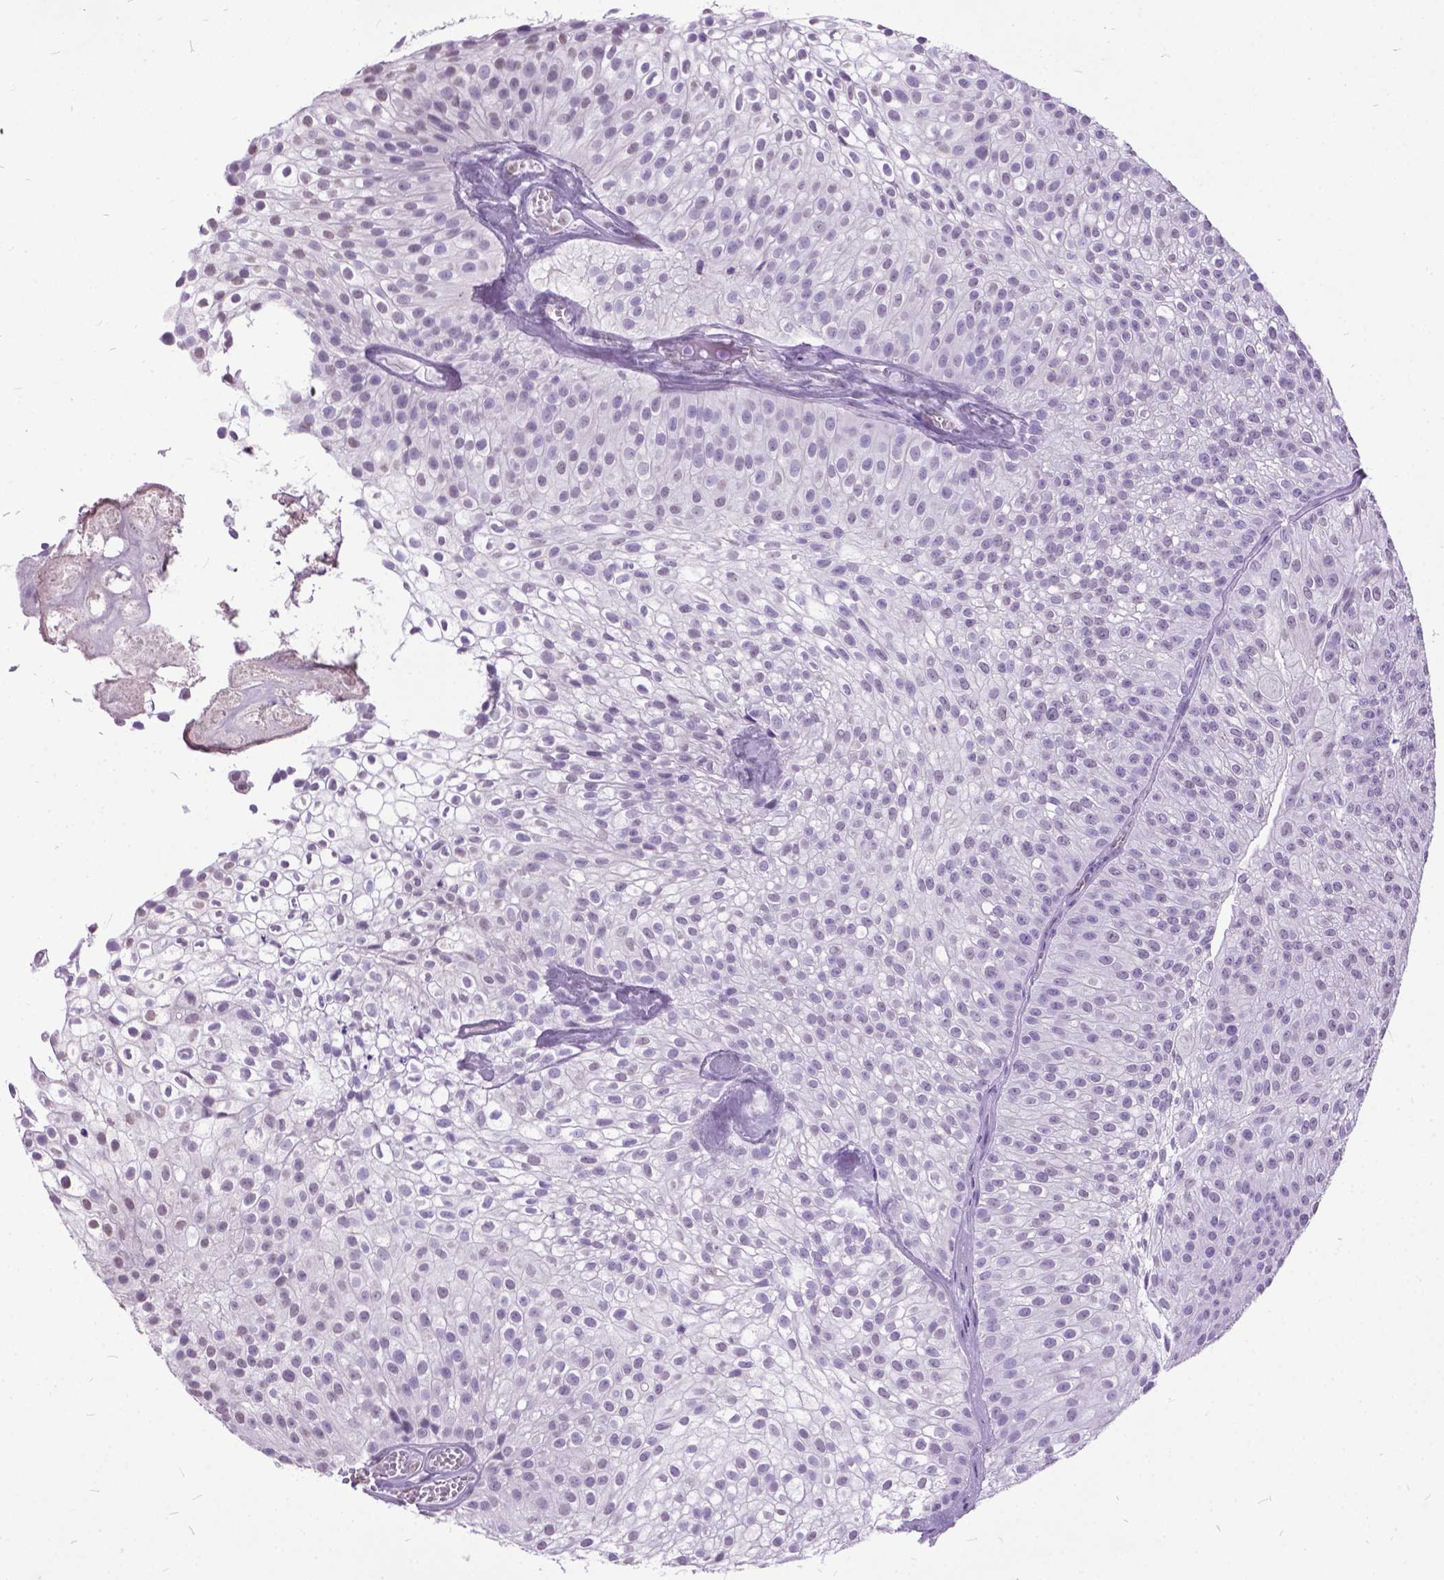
{"staining": {"intensity": "negative", "quantity": "none", "location": "none"}, "tissue": "urothelial cancer", "cell_type": "Tumor cells", "image_type": "cancer", "snomed": [{"axis": "morphology", "description": "Urothelial carcinoma, Low grade"}, {"axis": "topography", "description": "Urinary bladder"}], "caption": "Immunohistochemistry micrograph of low-grade urothelial carcinoma stained for a protein (brown), which shows no expression in tumor cells.", "gene": "MARCHF10", "patient": {"sex": "male", "age": 70}}